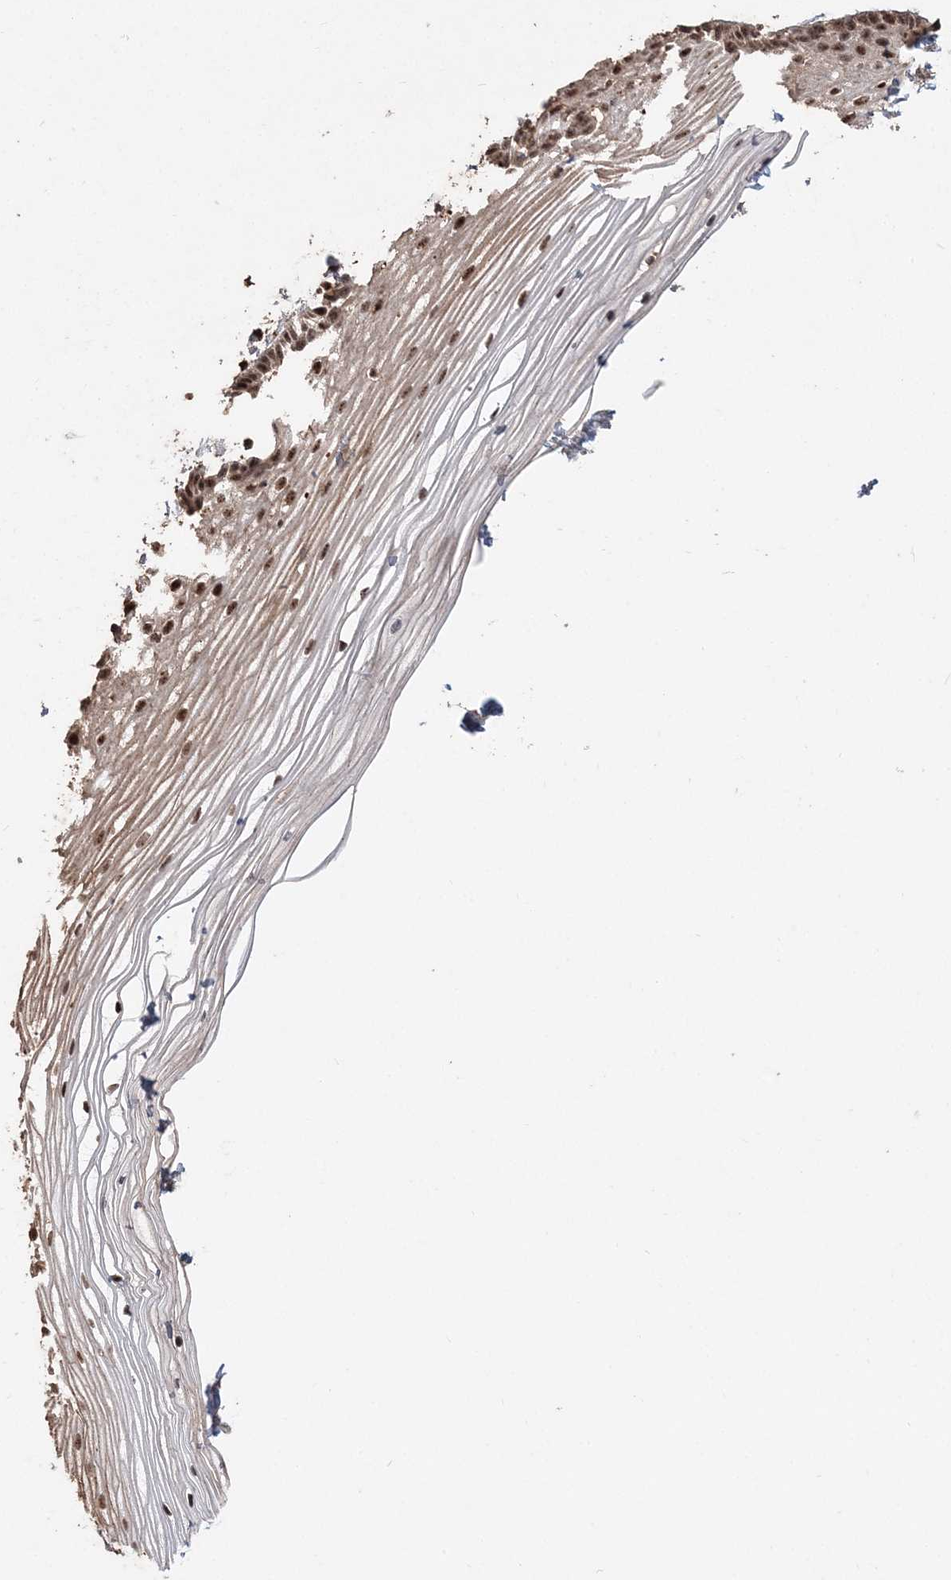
{"staining": {"intensity": "strong", "quantity": "25%-75%", "location": "nuclear"}, "tissue": "vagina", "cell_type": "Squamous epithelial cells", "image_type": "normal", "snomed": [{"axis": "morphology", "description": "Normal tissue, NOS"}, {"axis": "topography", "description": "Vagina"}, {"axis": "topography", "description": "Cervix"}], "caption": "Normal vagina shows strong nuclear expression in about 25%-75% of squamous epithelial cells Using DAB (brown) and hematoxylin (blue) stains, captured at high magnification using brightfield microscopy..", "gene": "RBM17", "patient": {"sex": "female", "age": 40}}